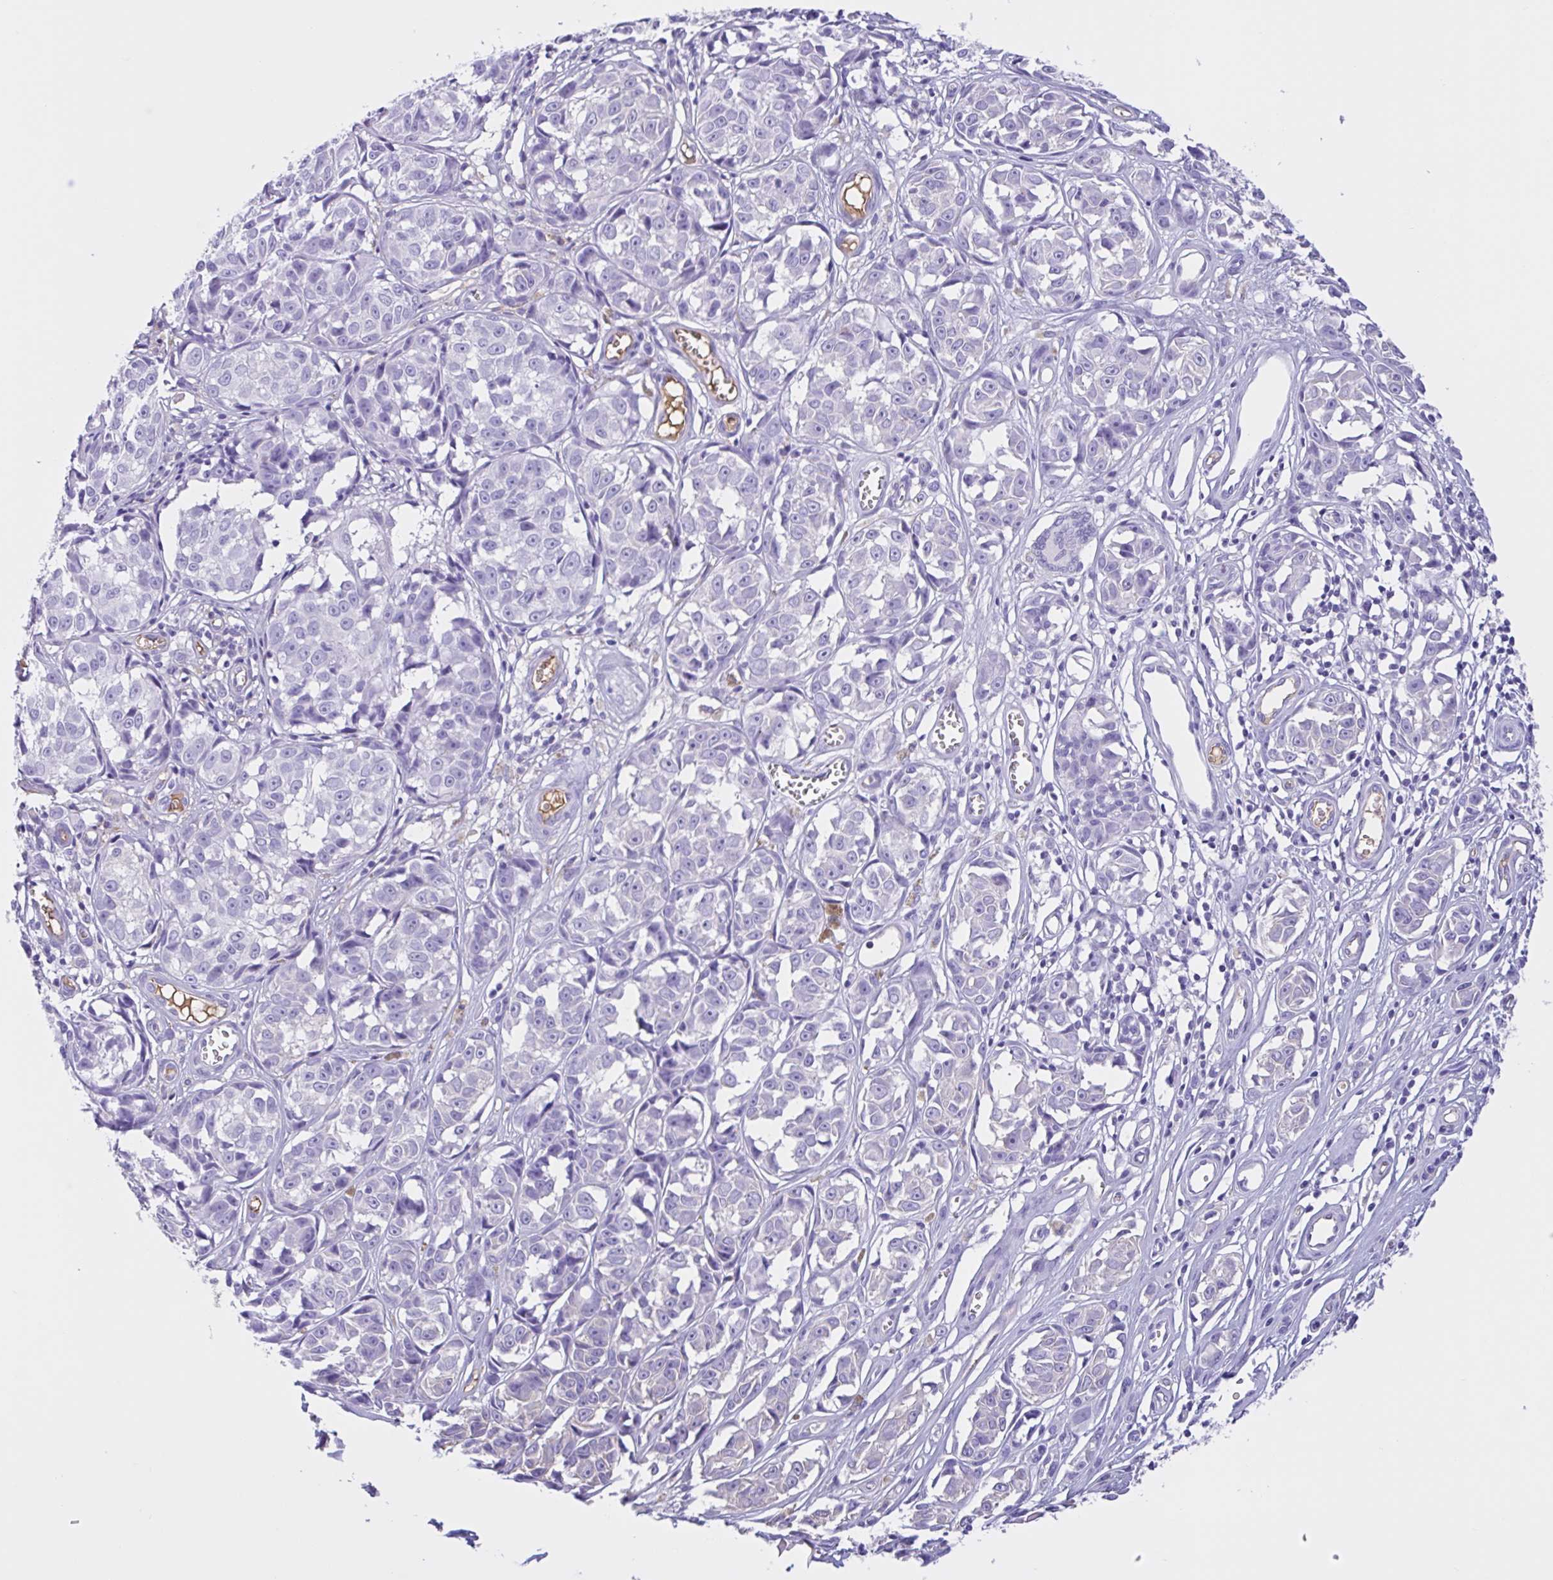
{"staining": {"intensity": "negative", "quantity": "none", "location": "none"}, "tissue": "melanoma", "cell_type": "Tumor cells", "image_type": "cancer", "snomed": [{"axis": "morphology", "description": "Malignant melanoma, NOS"}, {"axis": "topography", "description": "Skin"}], "caption": "A high-resolution micrograph shows immunohistochemistry staining of melanoma, which shows no significant positivity in tumor cells.", "gene": "LARGE2", "patient": {"sex": "male", "age": 73}}